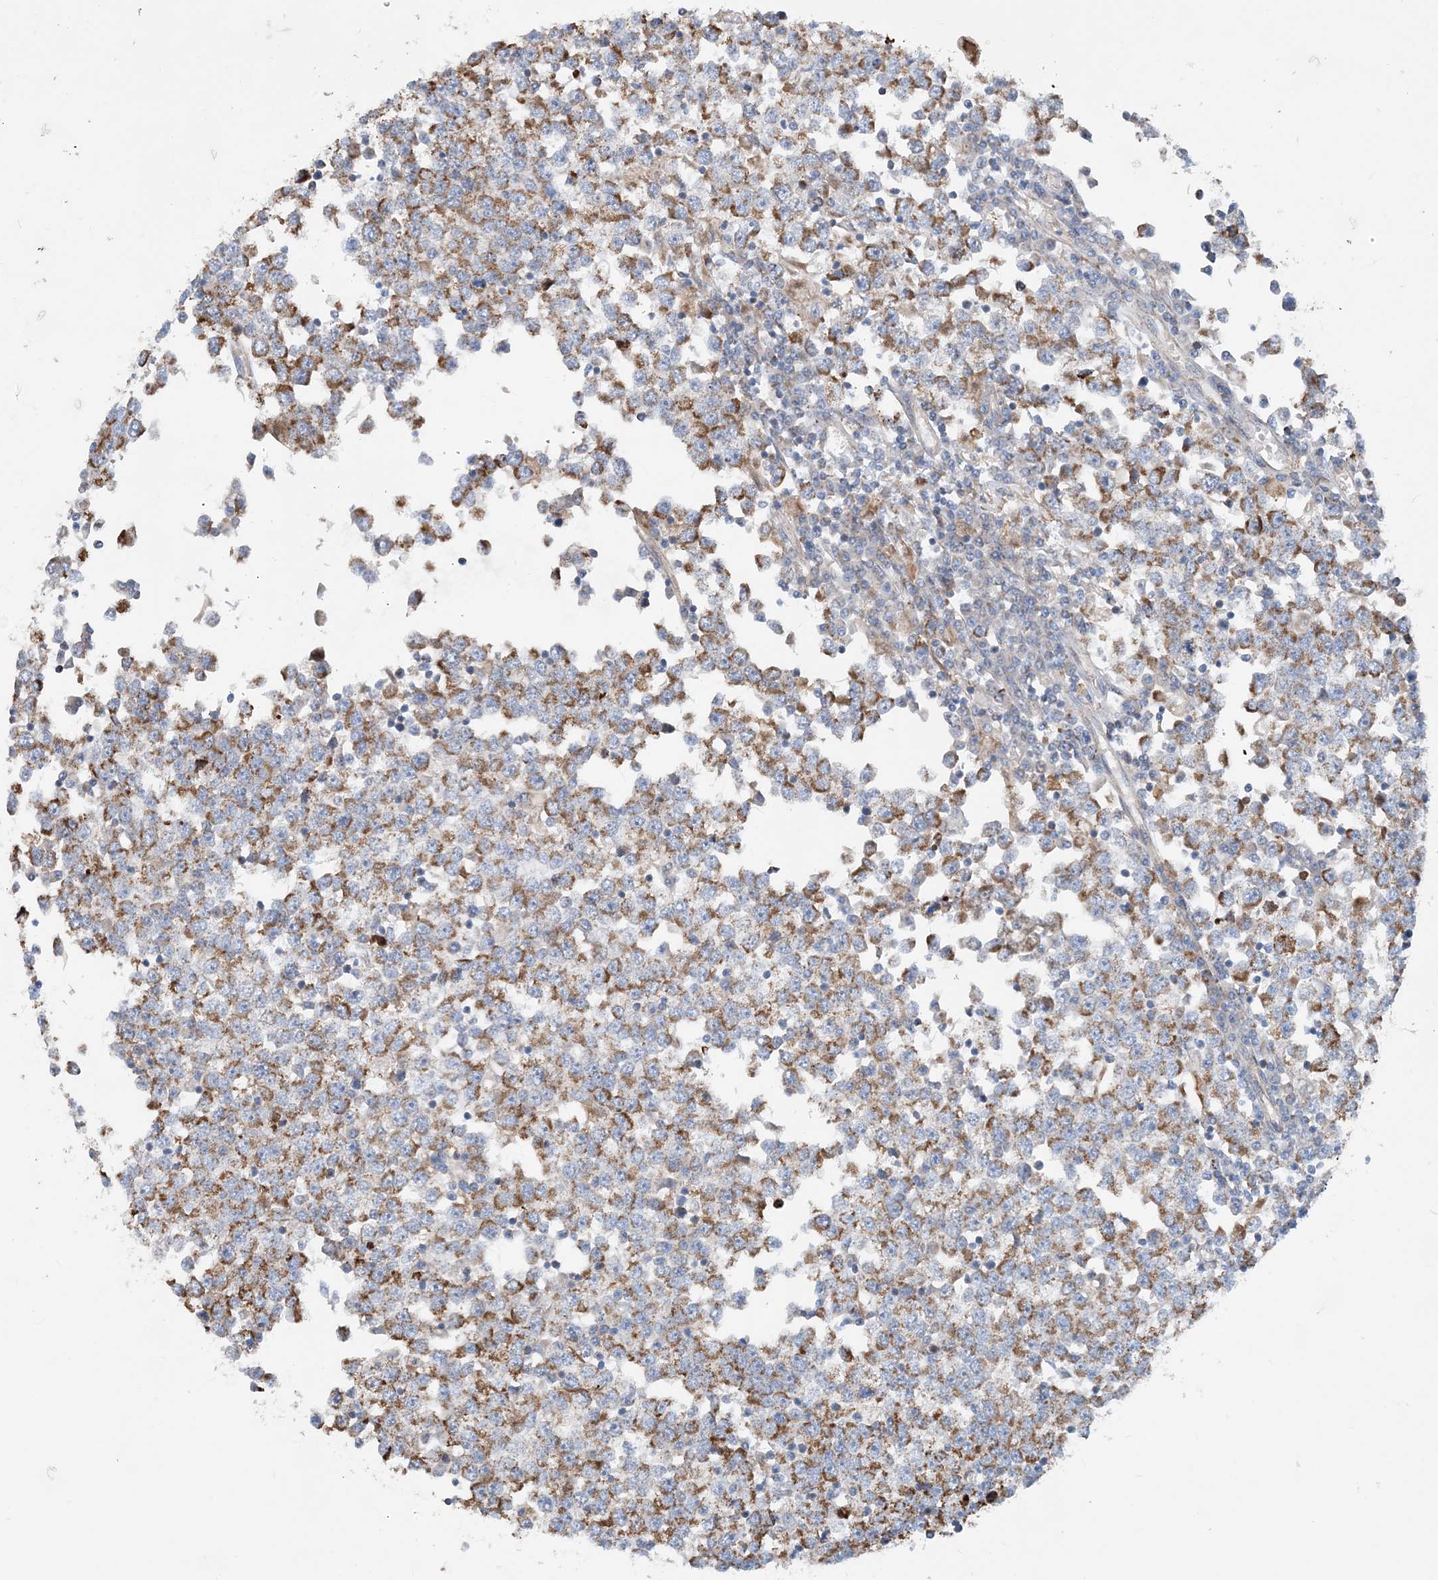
{"staining": {"intensity": "moderate", "quantity": ">75%", "location": "cytoplasmic/membranous"}, "tissue": "testis cancer", "cell_type": "Tumor cells", "image_type": "cancer", "snomed": [{"axis": "morphology", "description": "Seminoma, NOS"}, {"axis": "topography", "description": "Testis"}], "caption": "Testis seminoma tissue shows moderate cytoplasmic/membranous expression in approximately >75% of tumor cells", "gene": "PCDHGA1", "patient": {"sex": "male", "age": 65}}